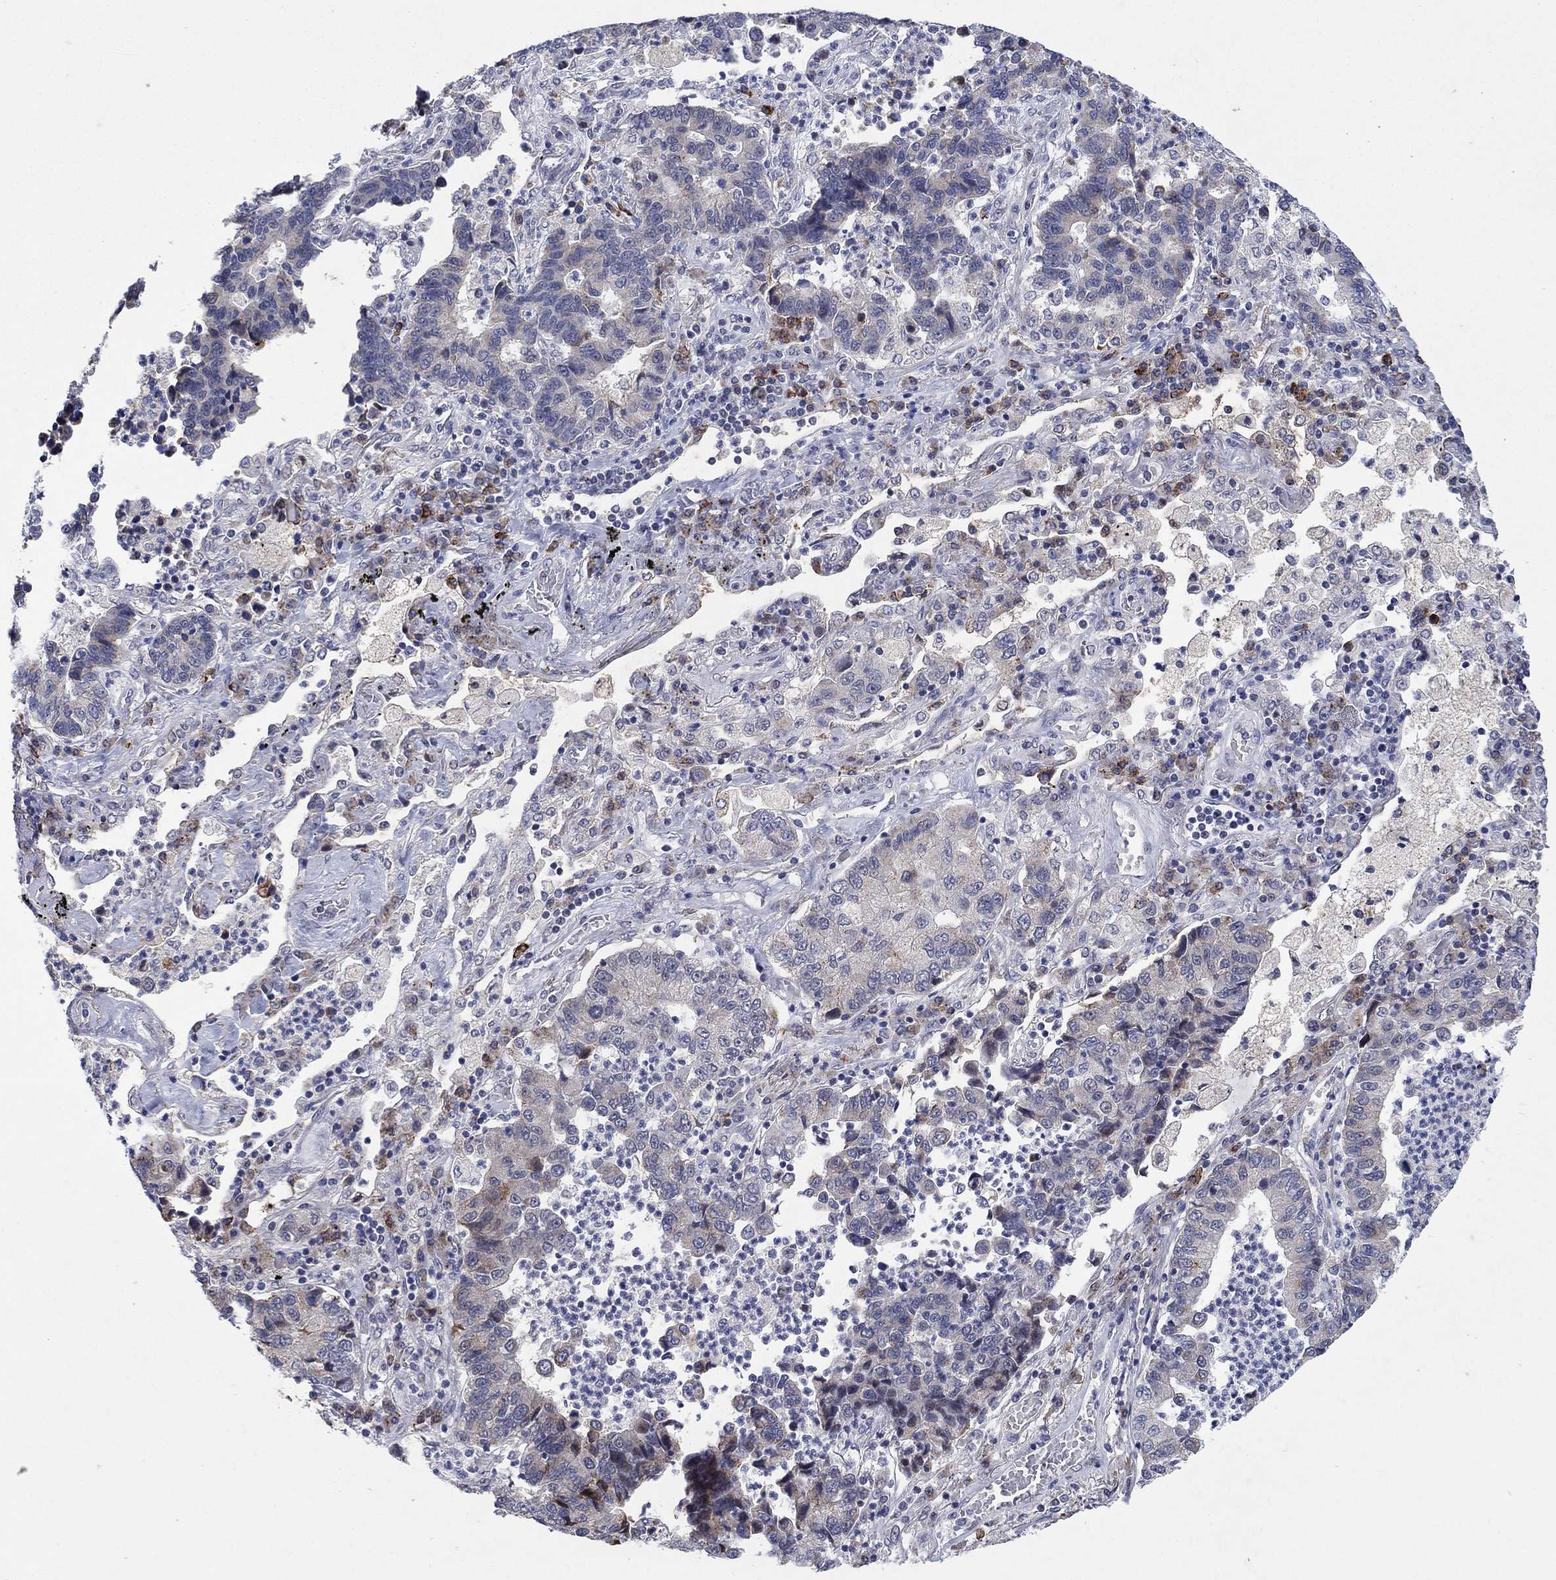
{"staining": {"intensity": "negative", "quantity": "none", "location": "none"}, "tissue": "lung cancer", "cell_type": "Tumor cells", "image_type": "cancer", "snomed": [{"axis": "morphology", "description": "Adenocarcinoma, NOS"}, {"axis": "topography", "description": "Lung"}], "caption": "Lung cancer stained for a protein using immunohistochemistry demonstrates no positivity tumor cells.", "gene": "SDC1", "patient": {"sex": "female", "age": 57}}